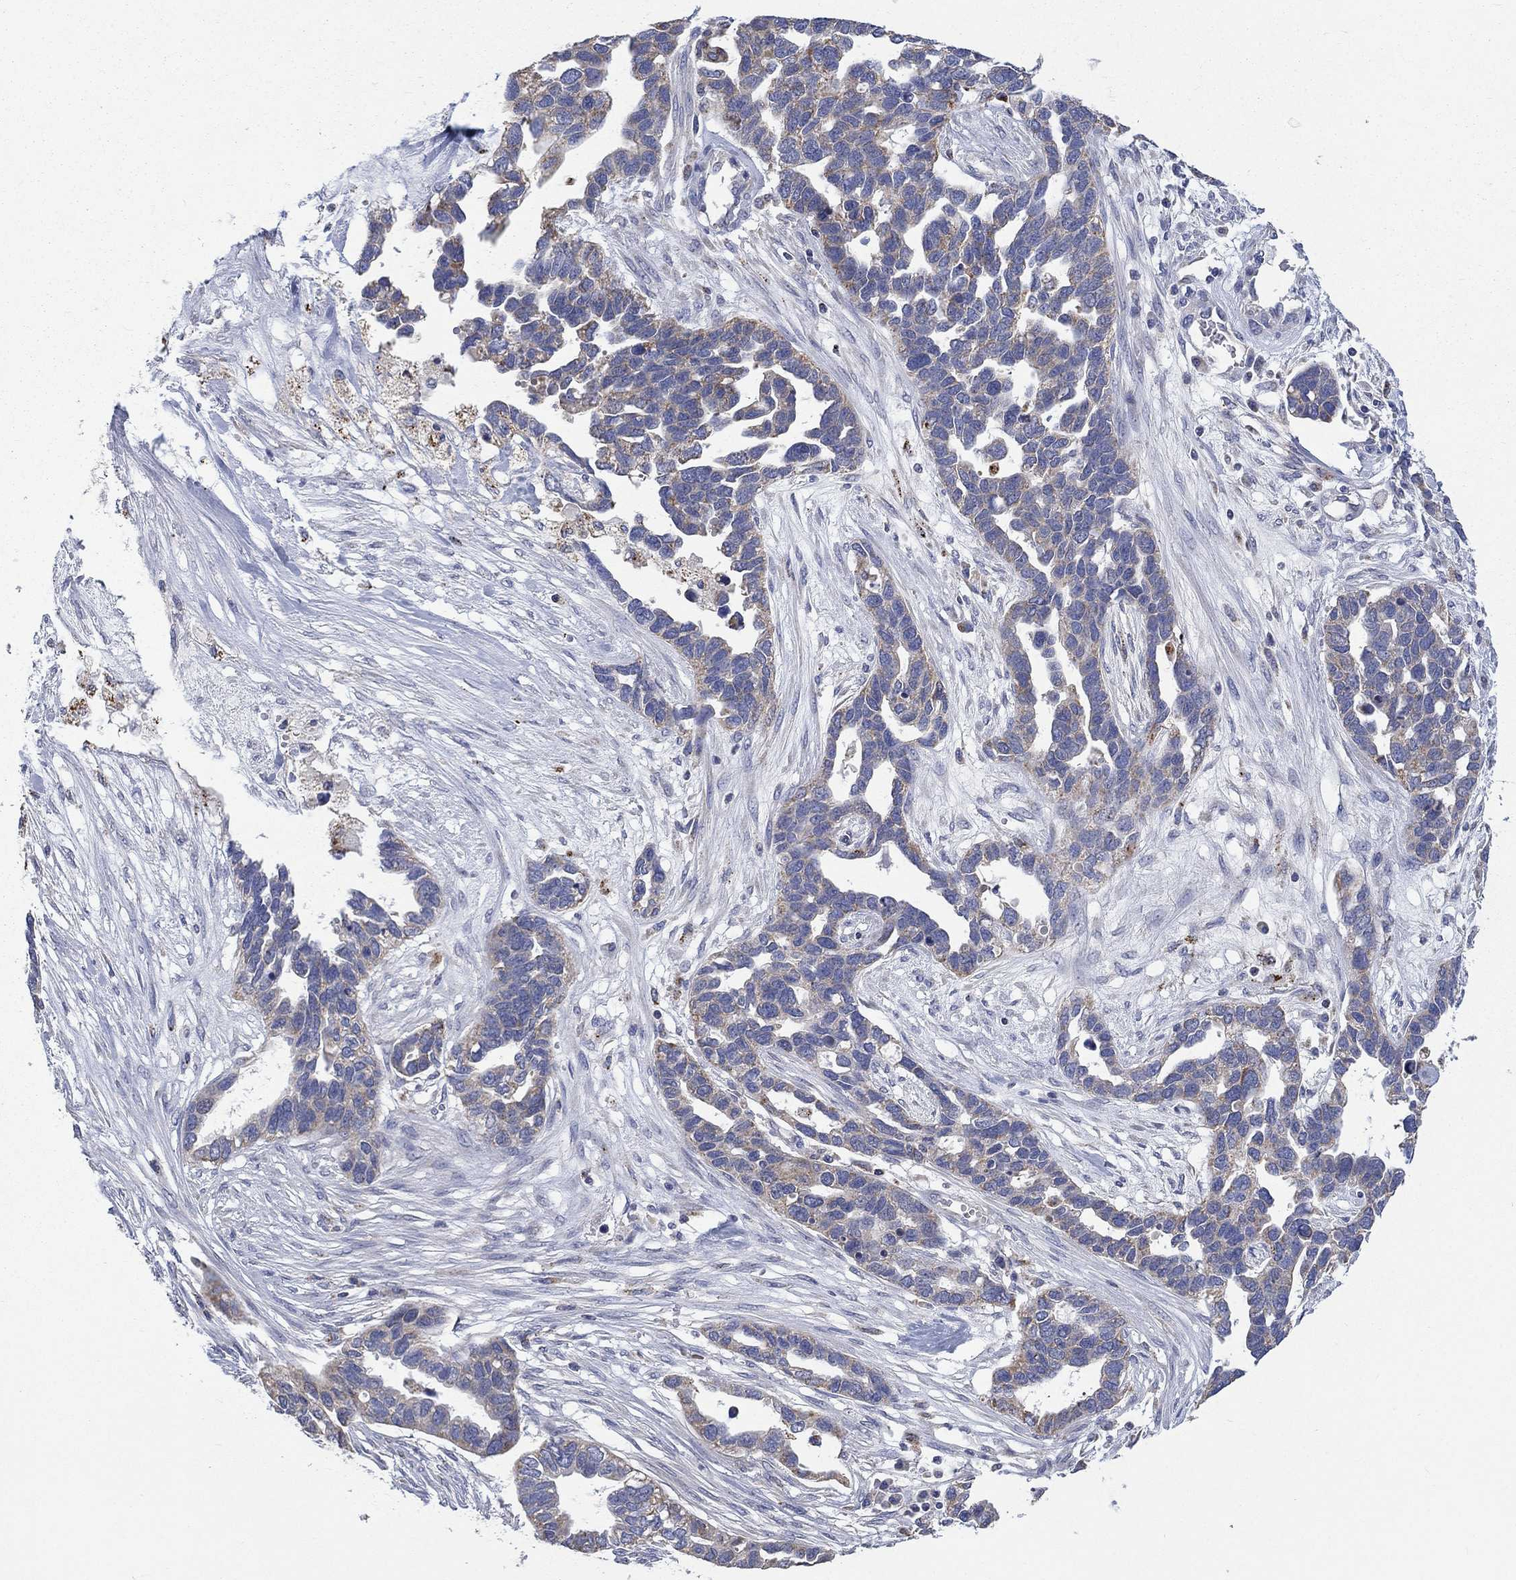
{"staining": {"intensity": "weak", "quantity": ">75%", "location": "cytoplasmic/membranous"}, "tissue": "ovarian cancer", "cell_type": "Tumor cells", "image_type": "cancer", "snomed": [{"axis": "morphology", "description": "Cystadenocarcinoma, serous, NOS"}, {"axis": "topography", "description": "Ovary"}], "caption": "A micrograph of serous cystadenocarcinoma (ovarian) stained for a protein exhibits weak cytoplasmic/membranous brown staining in tumor cells.", "gene": "UGT8", "patient": {"sex": "female", "age": 54}}